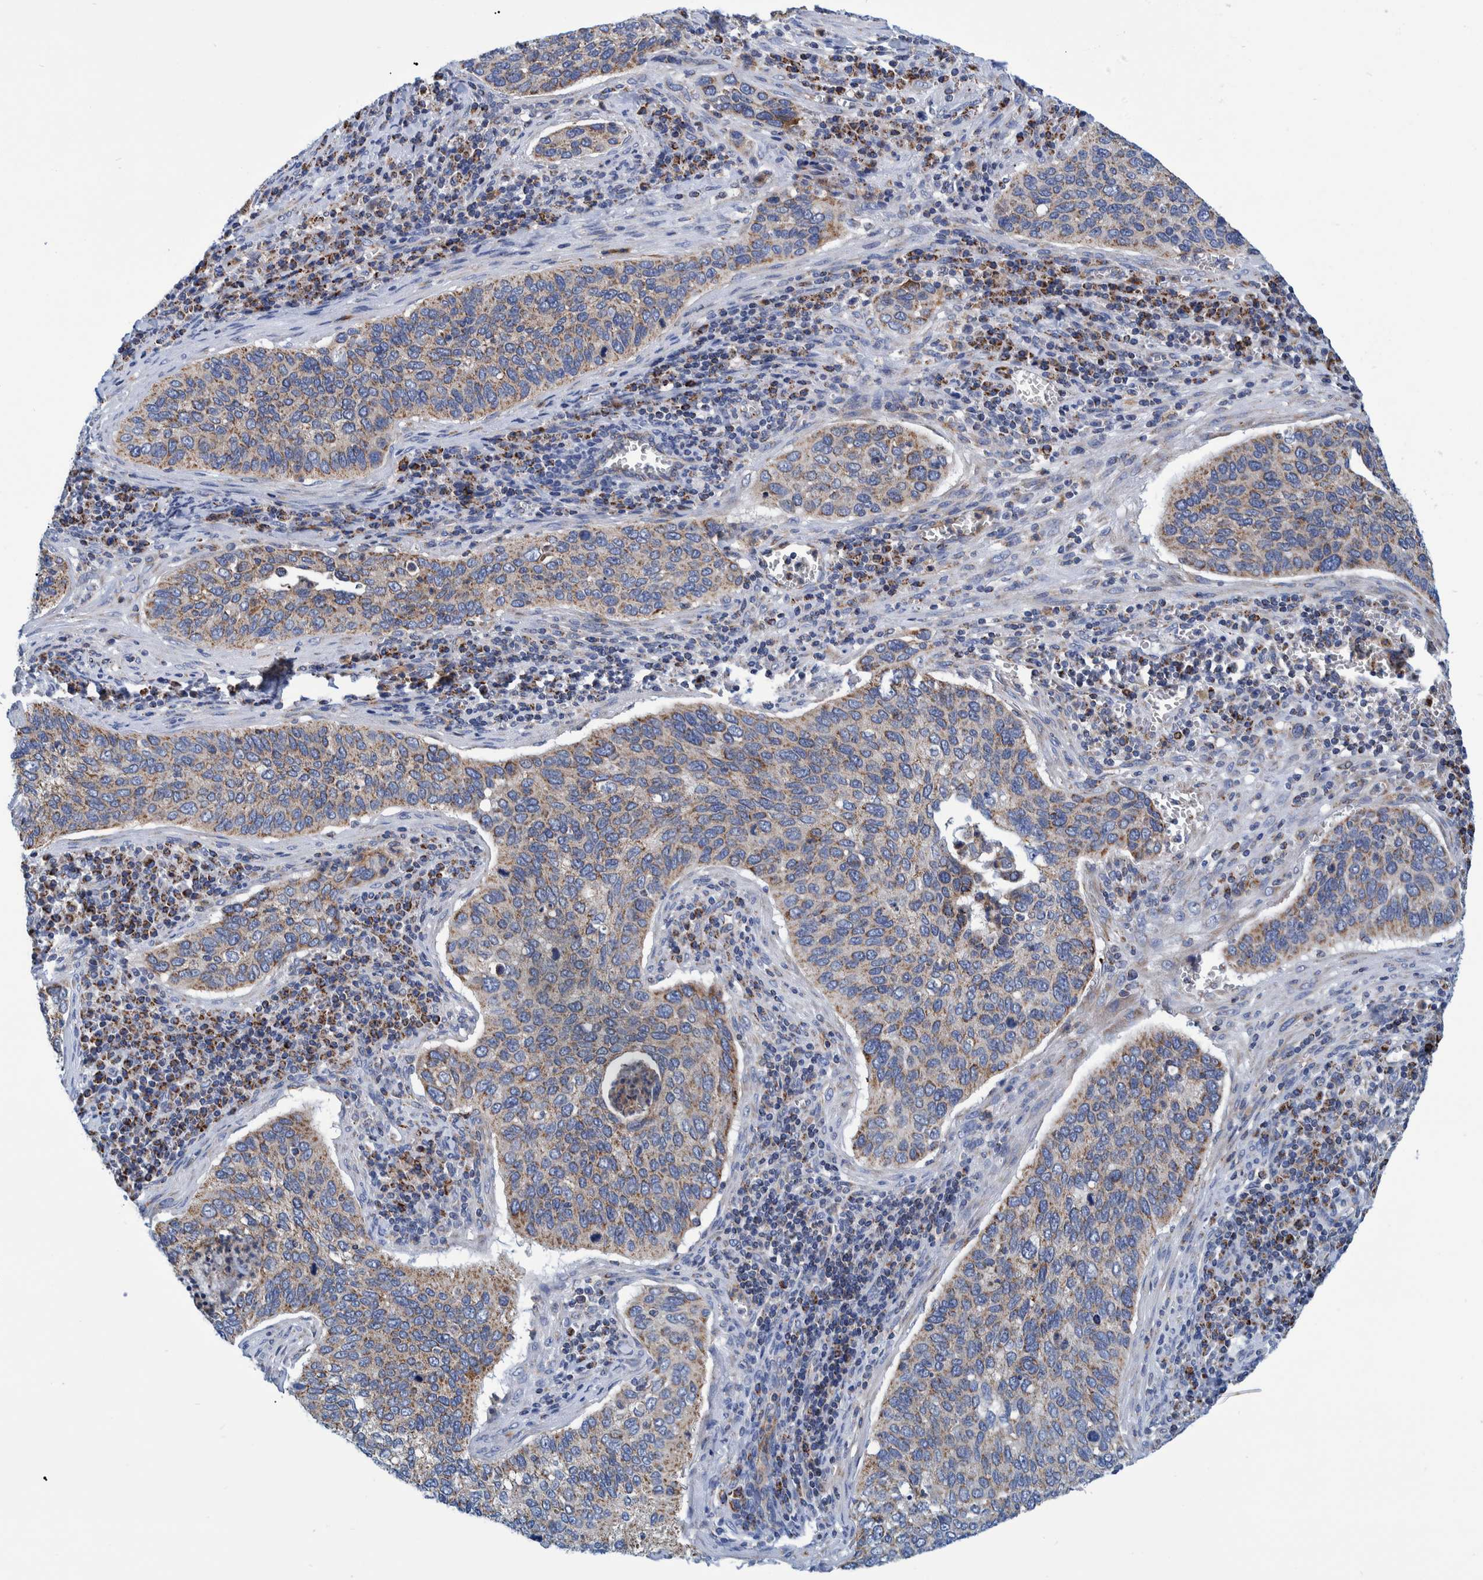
{"staining": {"intensity": "moderate", "quantity": "25%-75%", "location": "cytoplasmic/membranous"}, "tissue": "cervical cancer", "cell_type": "Tumor cells", "image_type": "cancer", "snomed": [{"axis": "morphology", "description": "Squamous cell carcinoma, NOS"}, {"axis": "topography", "description": "Cervix"}], "caption": "Cervical cancer stained with immunohistochemistry shows moderate cytoplasmic/membranous expression in about 25%-75% of tumor cells.", "gene": "BZW2", "patient": {"sex": "female", "age": 53}}